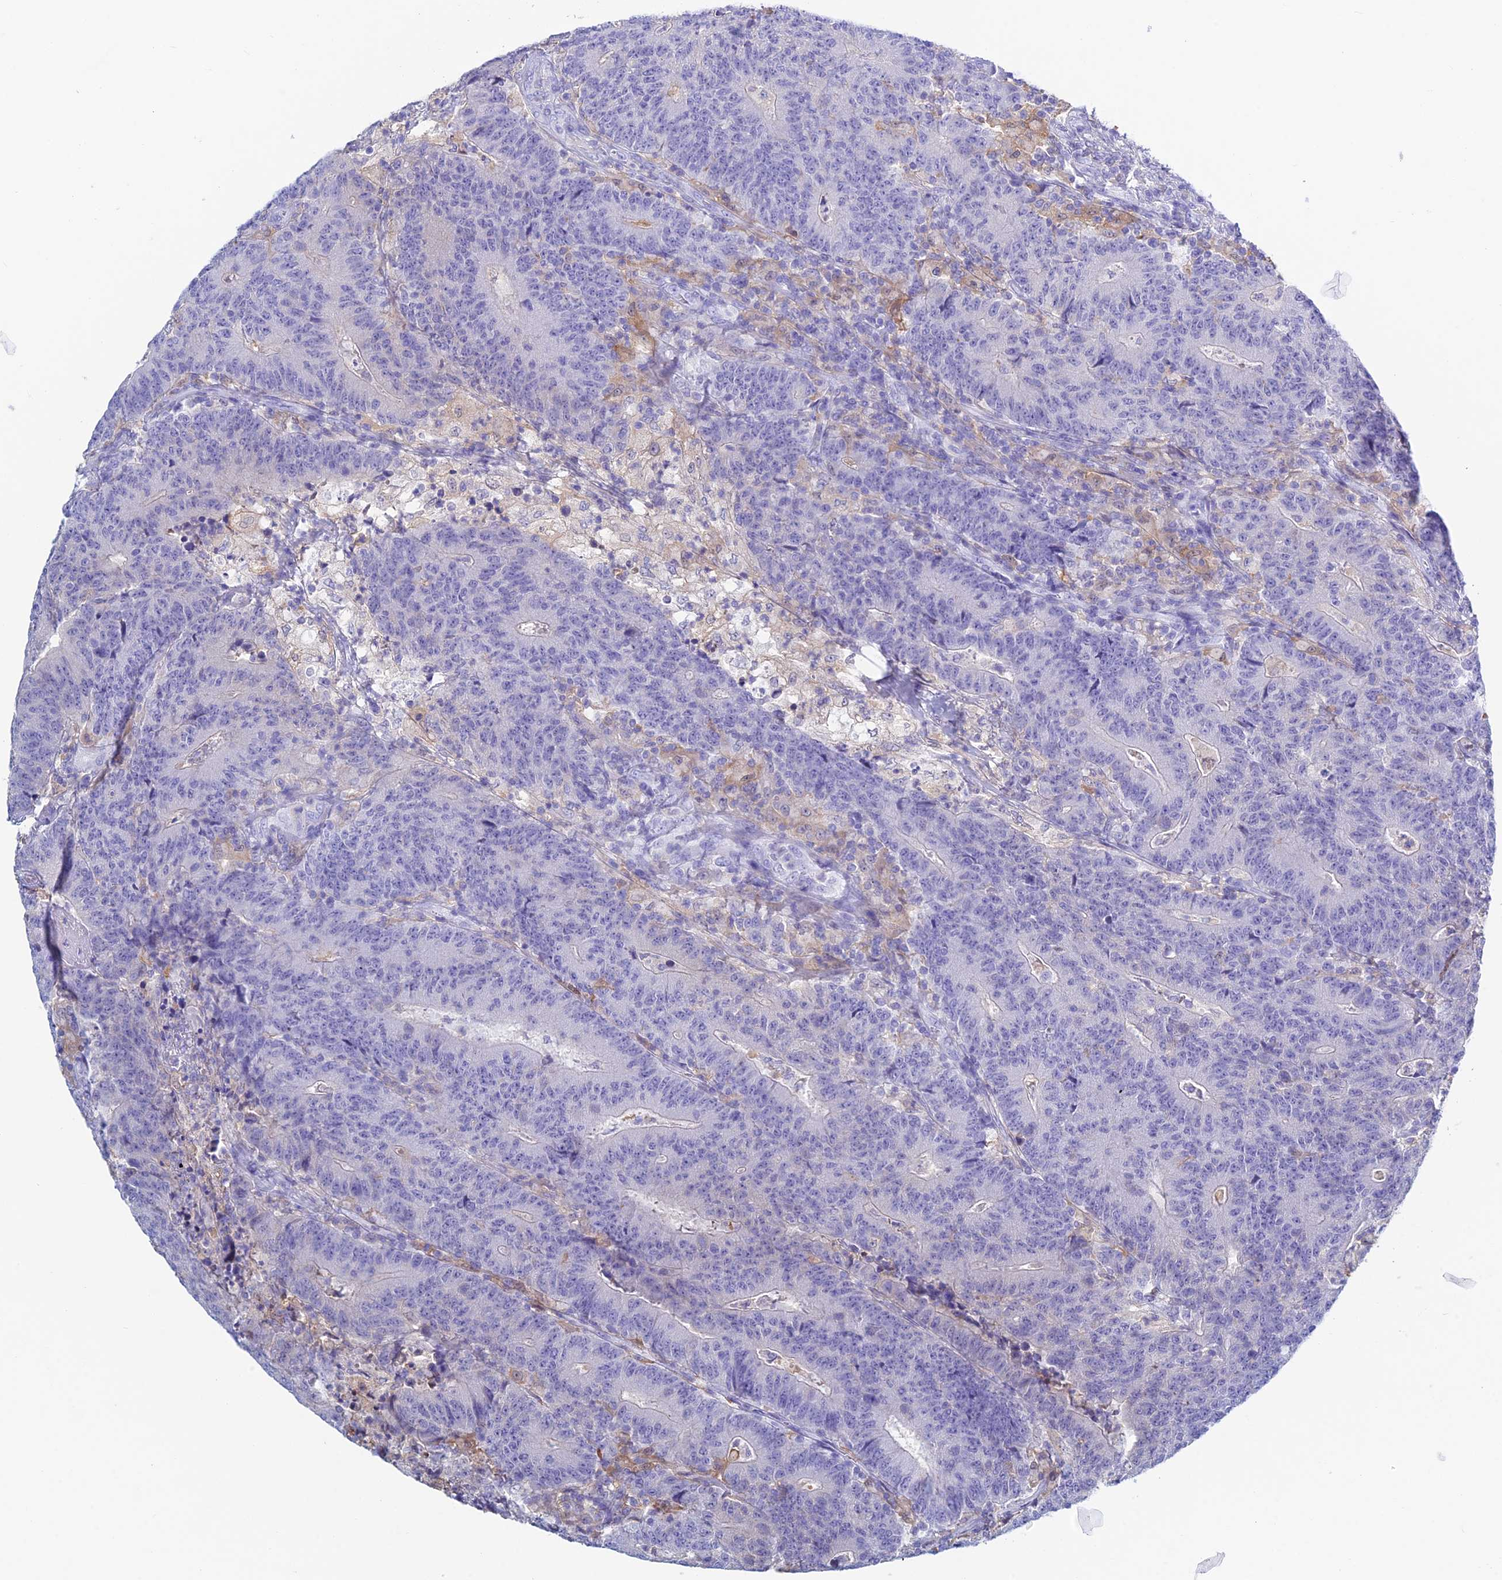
{"staining": {"intensity": "negative", "quantity": "none", "location": "none"}, "tissue": "colorectal cancer", "cell_type": "Tumor cells", "image_type": "cancer", "snomed": [{"axis": "morphology", "description": "Adenocarcinoma, NOS"}, {"axis": "topography", "description": "Colon"}], "caption": "High magnification brightfield microscopy of adenocarcinoma (colorectal) stained with DAB (brown) and counterstained with hematoxylin (blue): tumor cells show no significant expression.", "gene": "KCNK17", "patient": {"sex": "female", "age": 75}}